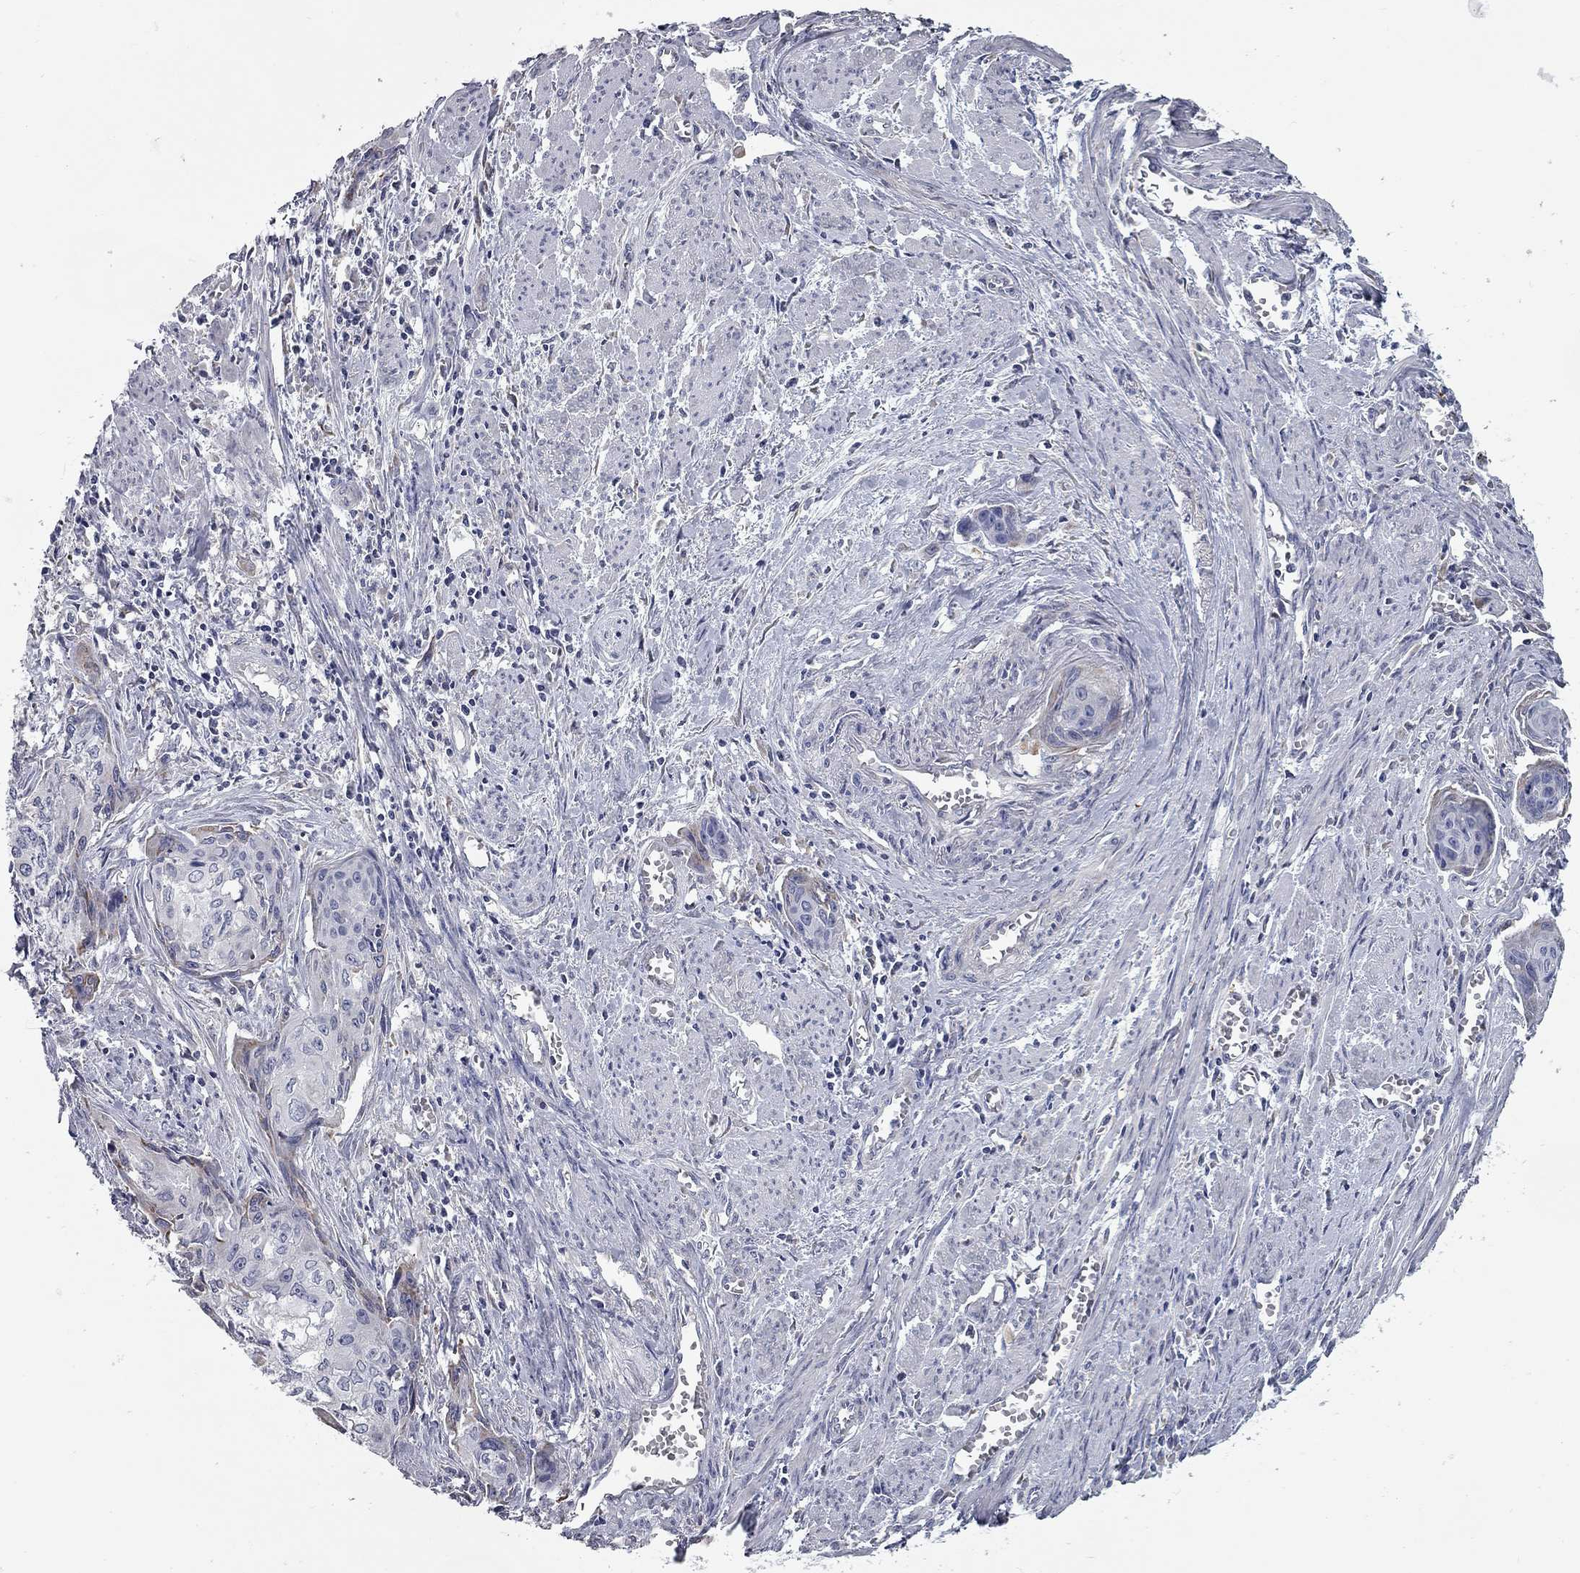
{"staining": {"intensity": "negative", "quantity": "none", "location": "none"}, "tissue": "cervical cancer", "cell_type": "Tumor cells", "image_type": "cancer", "snomed": [{"axis": "morphology", "description": "Squamous cell carcinoma, NOS"}, {"axis": "topography", "description": "Cervix"}], "caption": "DAB (3,3'-diaminobenzidine) immunohistochemical staining of cervical squamous cell carcinoma demonstrates no significant positivity in tumor cells.", "gene": "XAGE2", "patient": {"sex": "female", "age": 58}}